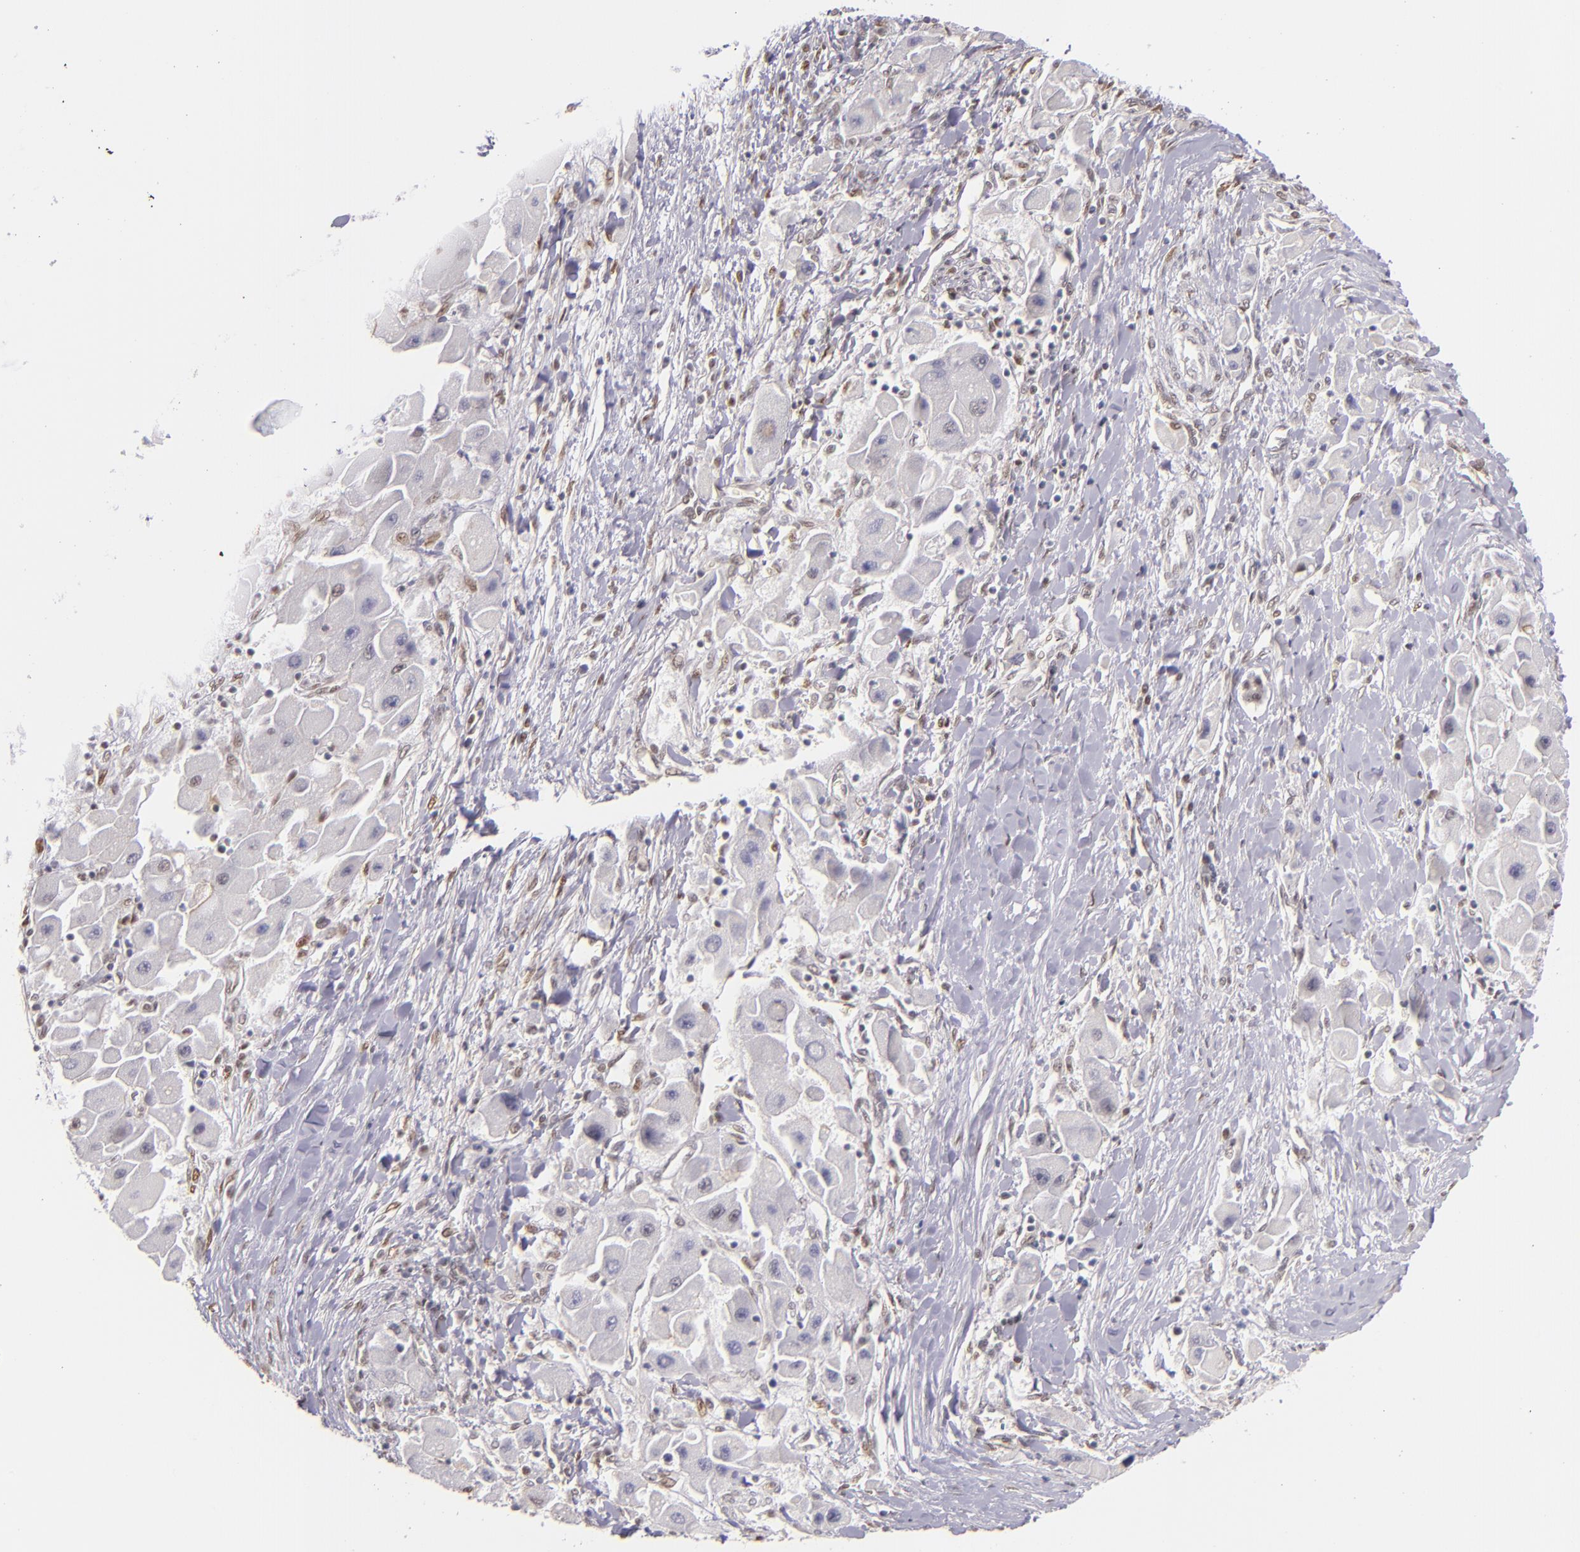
{"staining": {"intensity": "weak", "quantity": "<25%", "location": "nuclear"}, "tissue": "liver cancer", "cell_type": "Tumor cells", "image_type": "cancer", "snomed": [{"axis": "morphology", "description": "Carcinoma, Hepatocellular, NOS"}, {"axis": "topography", "description": "Liver"}], "caption": "Liver hepatocellular carcinoma stained for a protein using immunohistochemistry (IHC) displays no positivity tumor cells.", "gene": "NCOR2", "patient": {"sex": "male", "age": 24}}